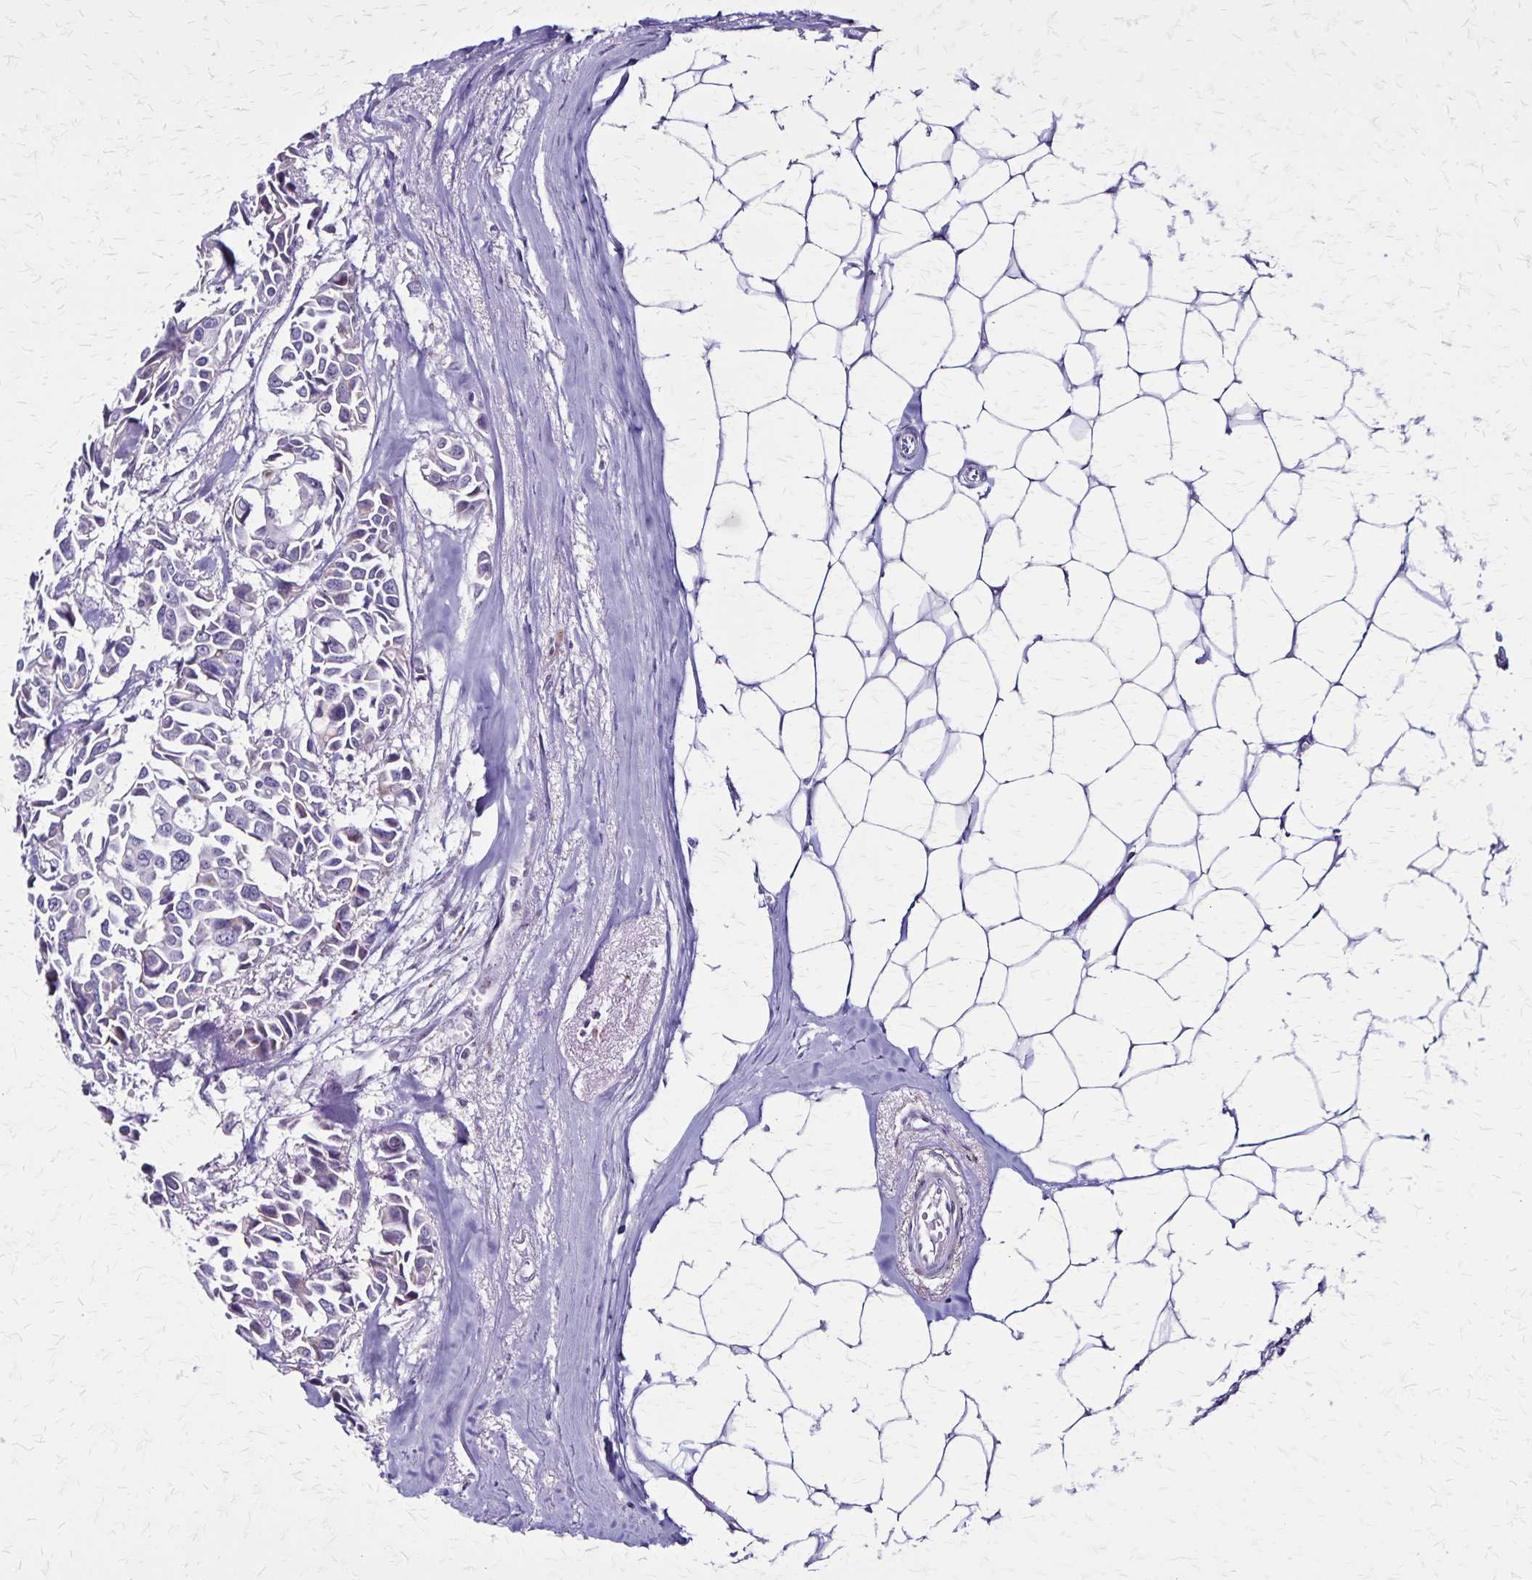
{"staining": {"intensity": "negative", "quantity": "none", "location": "none"}, "tissue": "breast cancer", "cell_type": "Tumor cells", "image_type": "cancer", "snomed": [{"axis": "morphology", "description": "Duct carcinoma"}, {"axis": "topography", "description": "Breast"}], "caption": "DAB immunohistochemical staining of breast cancer (infiltrating ductal carcinoma) demonstrates no significant staining in tumor cells. (IHC, brightfield microscopy, high magnification).", "gene": "OR51B5", "patient": {"sex": "female", "age": 54}}